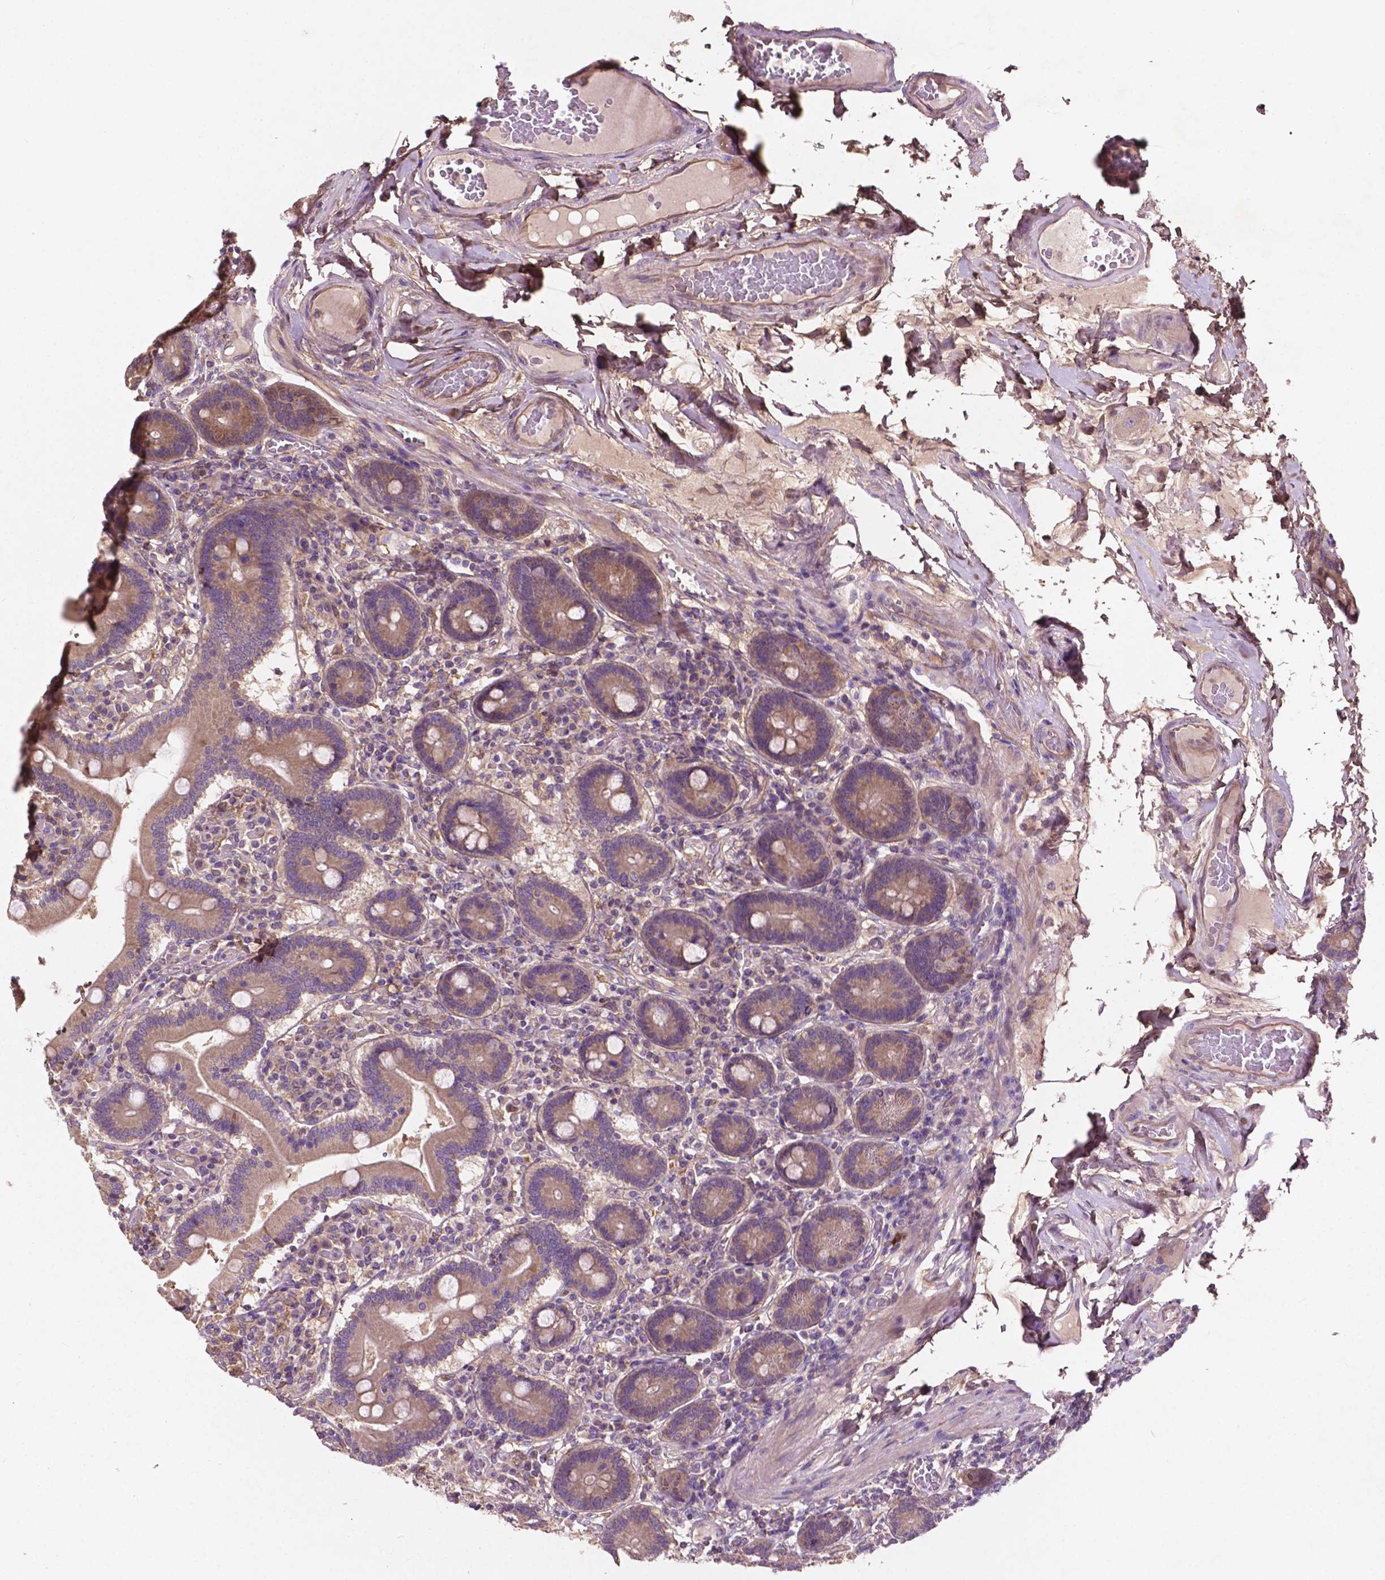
{"staining": {"intensity": "moderate", "quantity": ">75%", "location": "cytoplasmic/membranous"}, "tissue": "duodenum", "cell_type": "Glandular cells", "image_type": "normal", "snomed": [{"axis": "morphology", "description": "Normal tissue, NOS"}, {"axis": "topography", "description": "Duodenum"}], "caption": "This histopathology image exhibits unremarkable duodenum stained with immunohistochemistry to label a protein in brown. The cytoplasmic/membranous of glandular cells show moderate positivity for the protein. Nuclei are counter-stained blue.", "gene": "GJA9", "patient": {"sex": "female", "age": 62}}